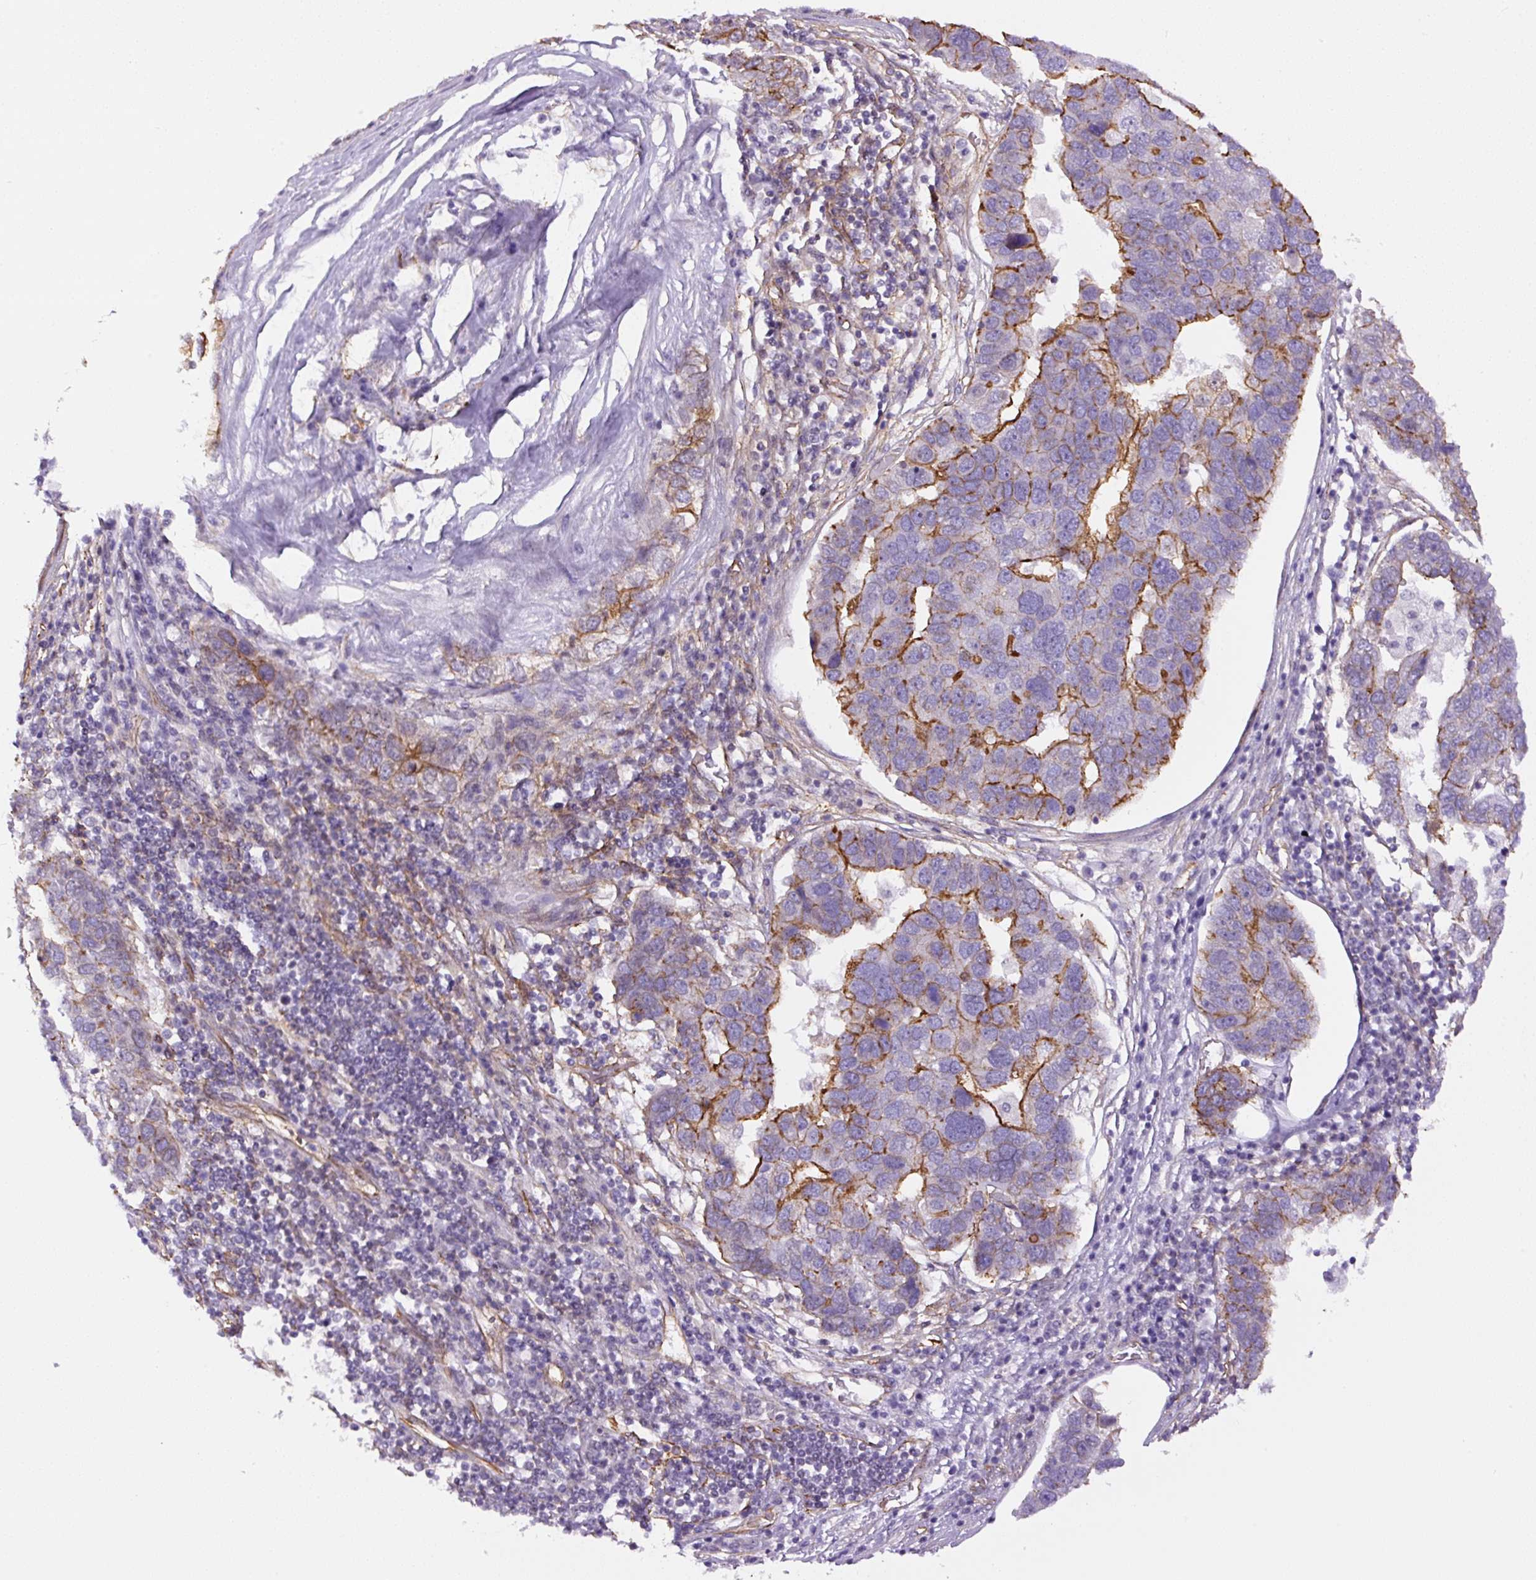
{"staining": {"intensity": "moderate", "quantity": "25%-75%", "location": "cytoplasmic/membranous"}, "tissue": "pancreatic cancer", "cell_type": "Tumor cells", "image_type": "cancer", "snomed": [{"axis": "morphology", "description": "Adenocarcinoma, NOS"}, {"axis": "topography", "description": "Pancreas"}], "caption": "Human pancreatic cancer stained for a protein (brown) shows moderate cytoplasmic/membranous positive staining in about 25%-75% of tumor cells.", "gene": "MYO5C", "patient": {"sex": "female", "age": 61}}